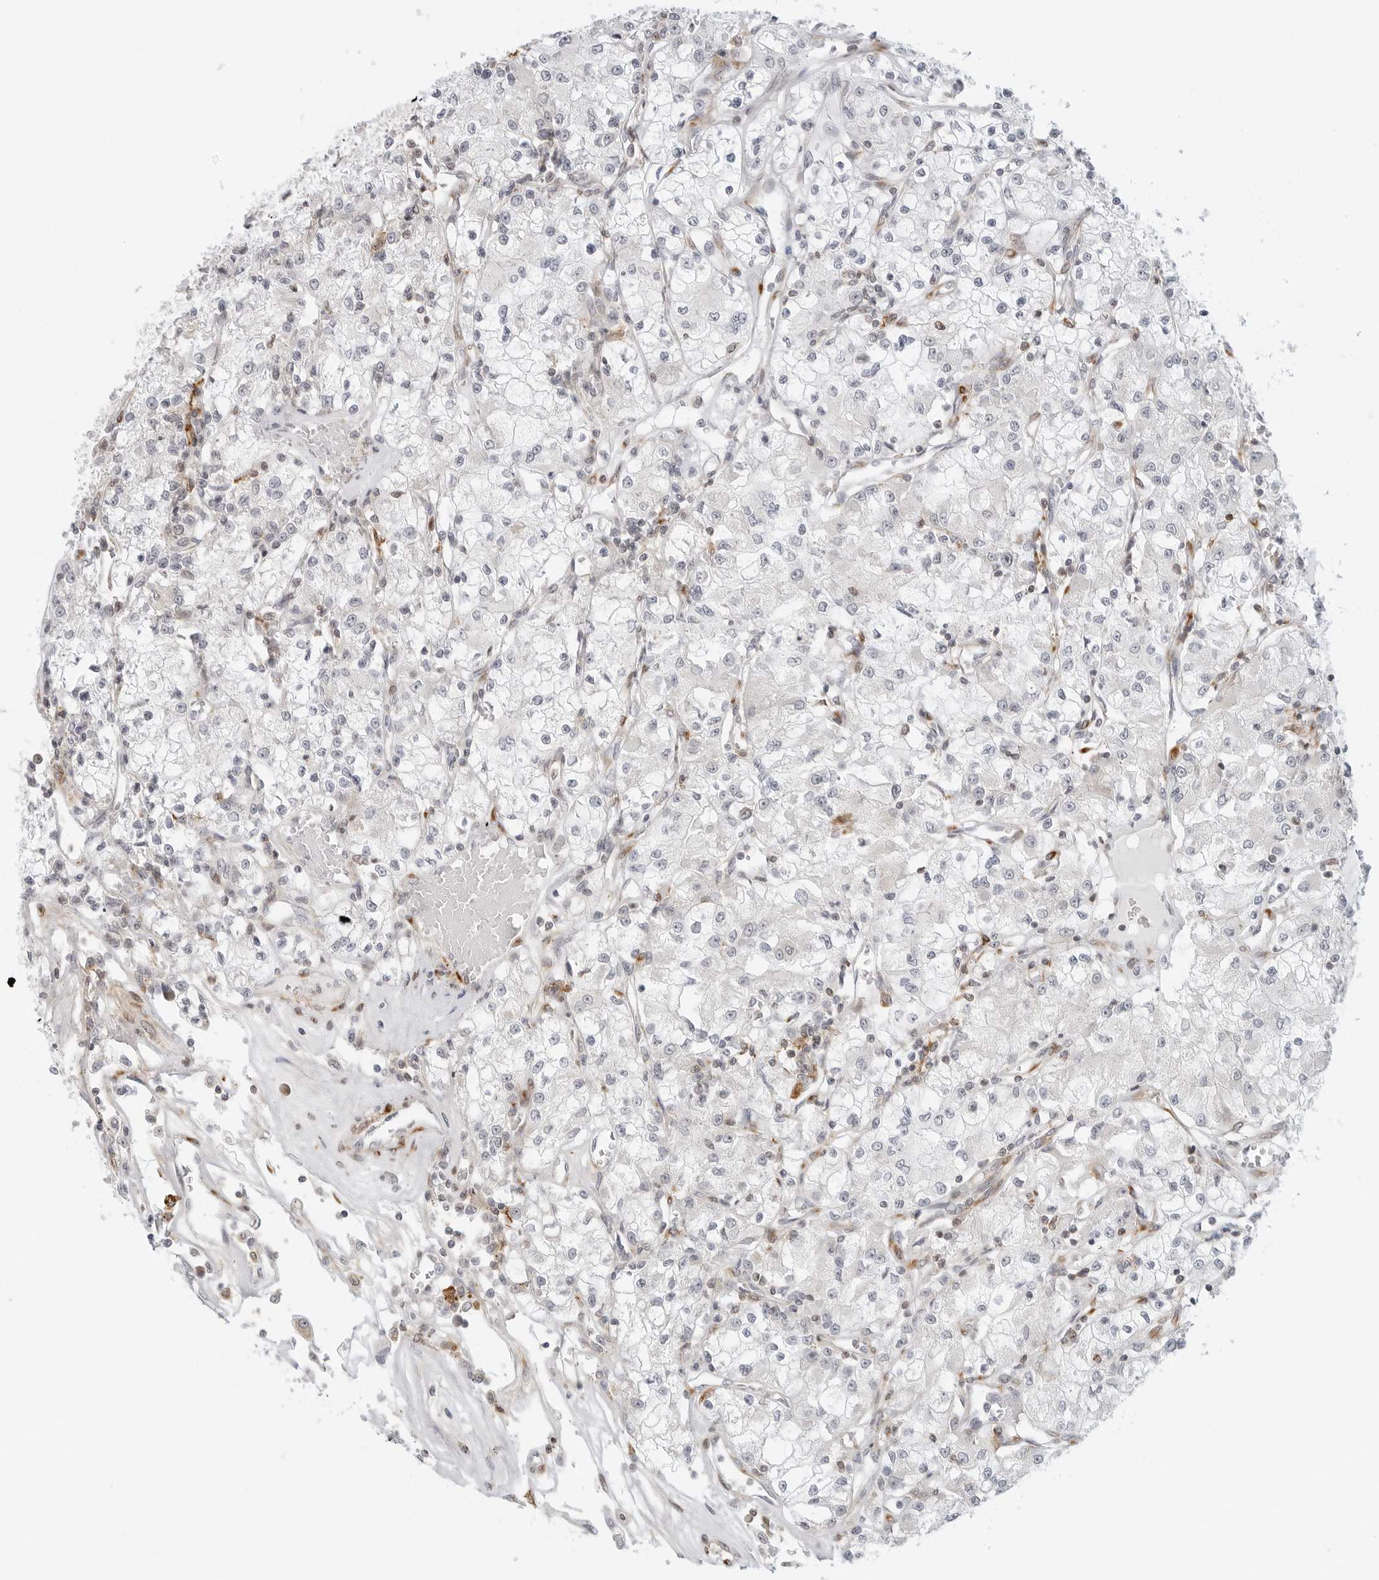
{"staining": {"intensity": "negative", "quantity": "none", "location": "none"}, "tissue": "renal cancer", "cell_type": "Tumor cells", "image_type": "cancer", "snomed": [{"axis": "morphology", "description": "Adenocarcinoma, NOS"}, {"axis": "topography", "description": "Kidney"}], "caption": "This is an IHC image of renal cancer (adenocarcinoma). There is no staining in tumor cells.", "gene": "C1QTNF1", "patient": {"sex": "female", "age": 59}}